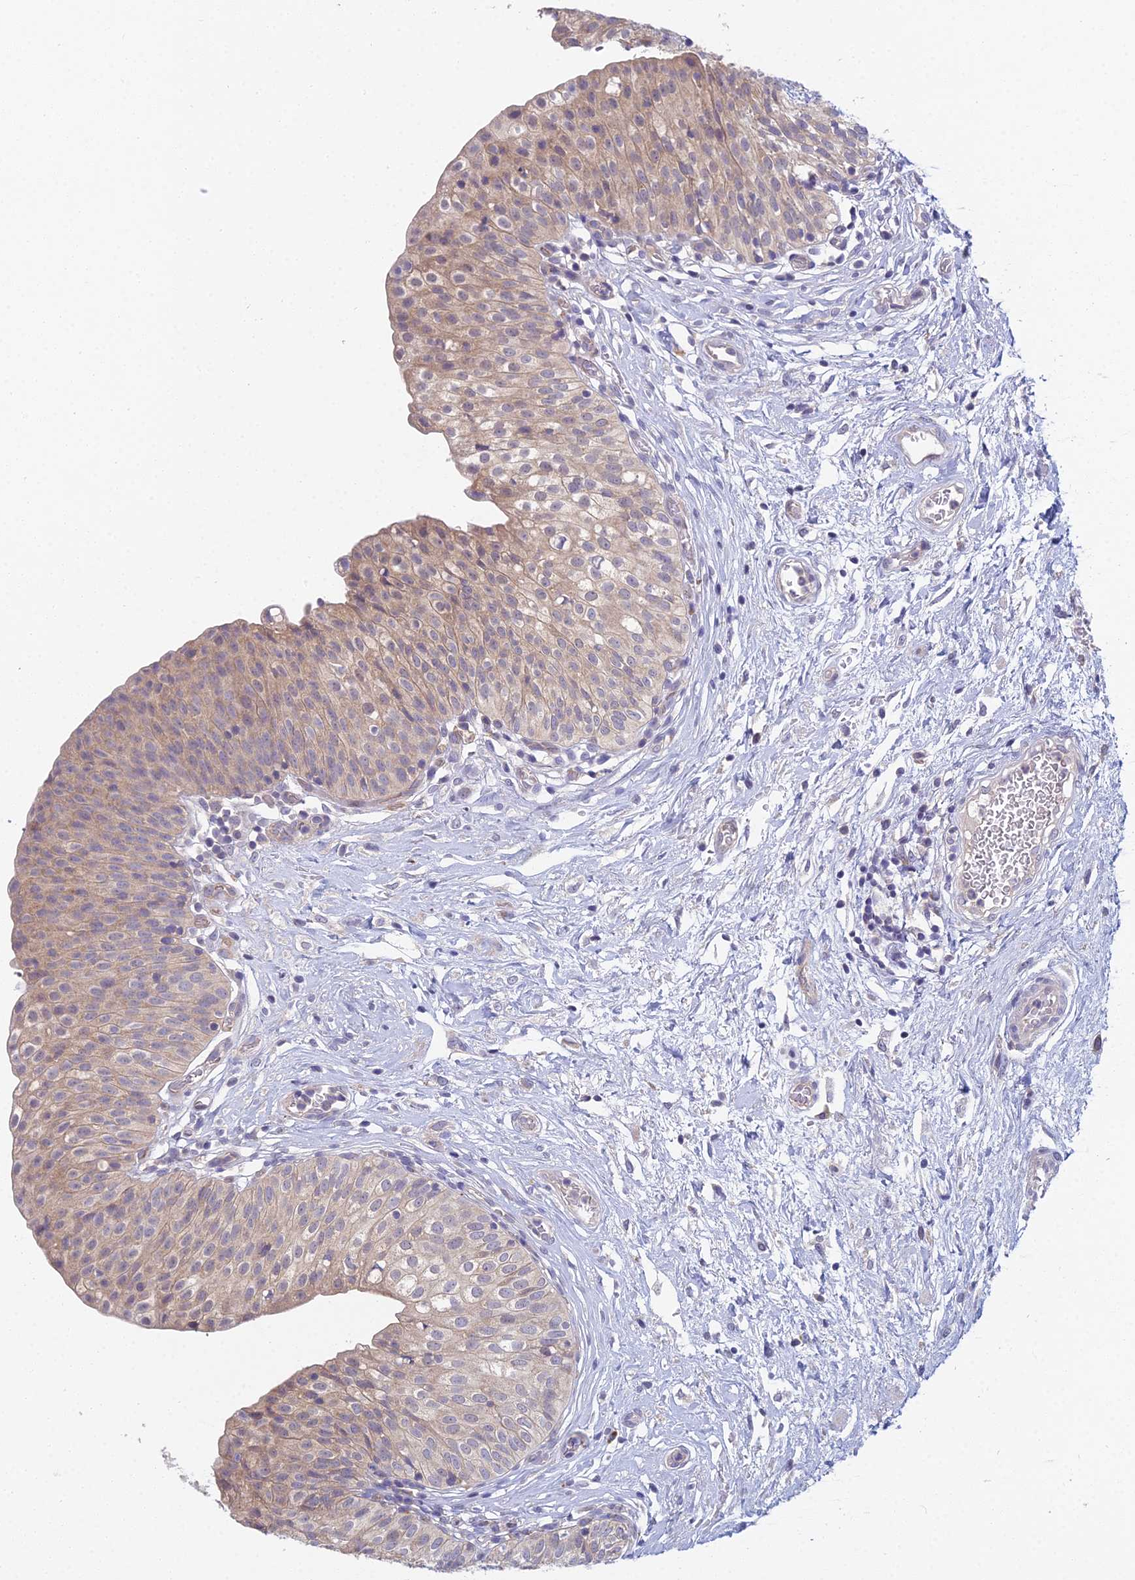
{"staining": {"intensity": "weak", "quantity": "25%-75%", "location": "cytoplasmic/membranous,nuclear"}, "tissue": "urinary bladder", "cell_type": "Urothelial cells", "image_type": "normal", "snomed": [{"axis": "morphology", "description": "Normal tissue, NOS"}, {"axis": "topography", "description": "Urinary bladder"}], "caption": "Weak cytoplasmic/membranous,nuclear staining is seen in approximately 25%-75% of urothelial cells in normal urinary bladder.", "gene": "METTL26", "patient": {"sex": "male", "age": 55}}